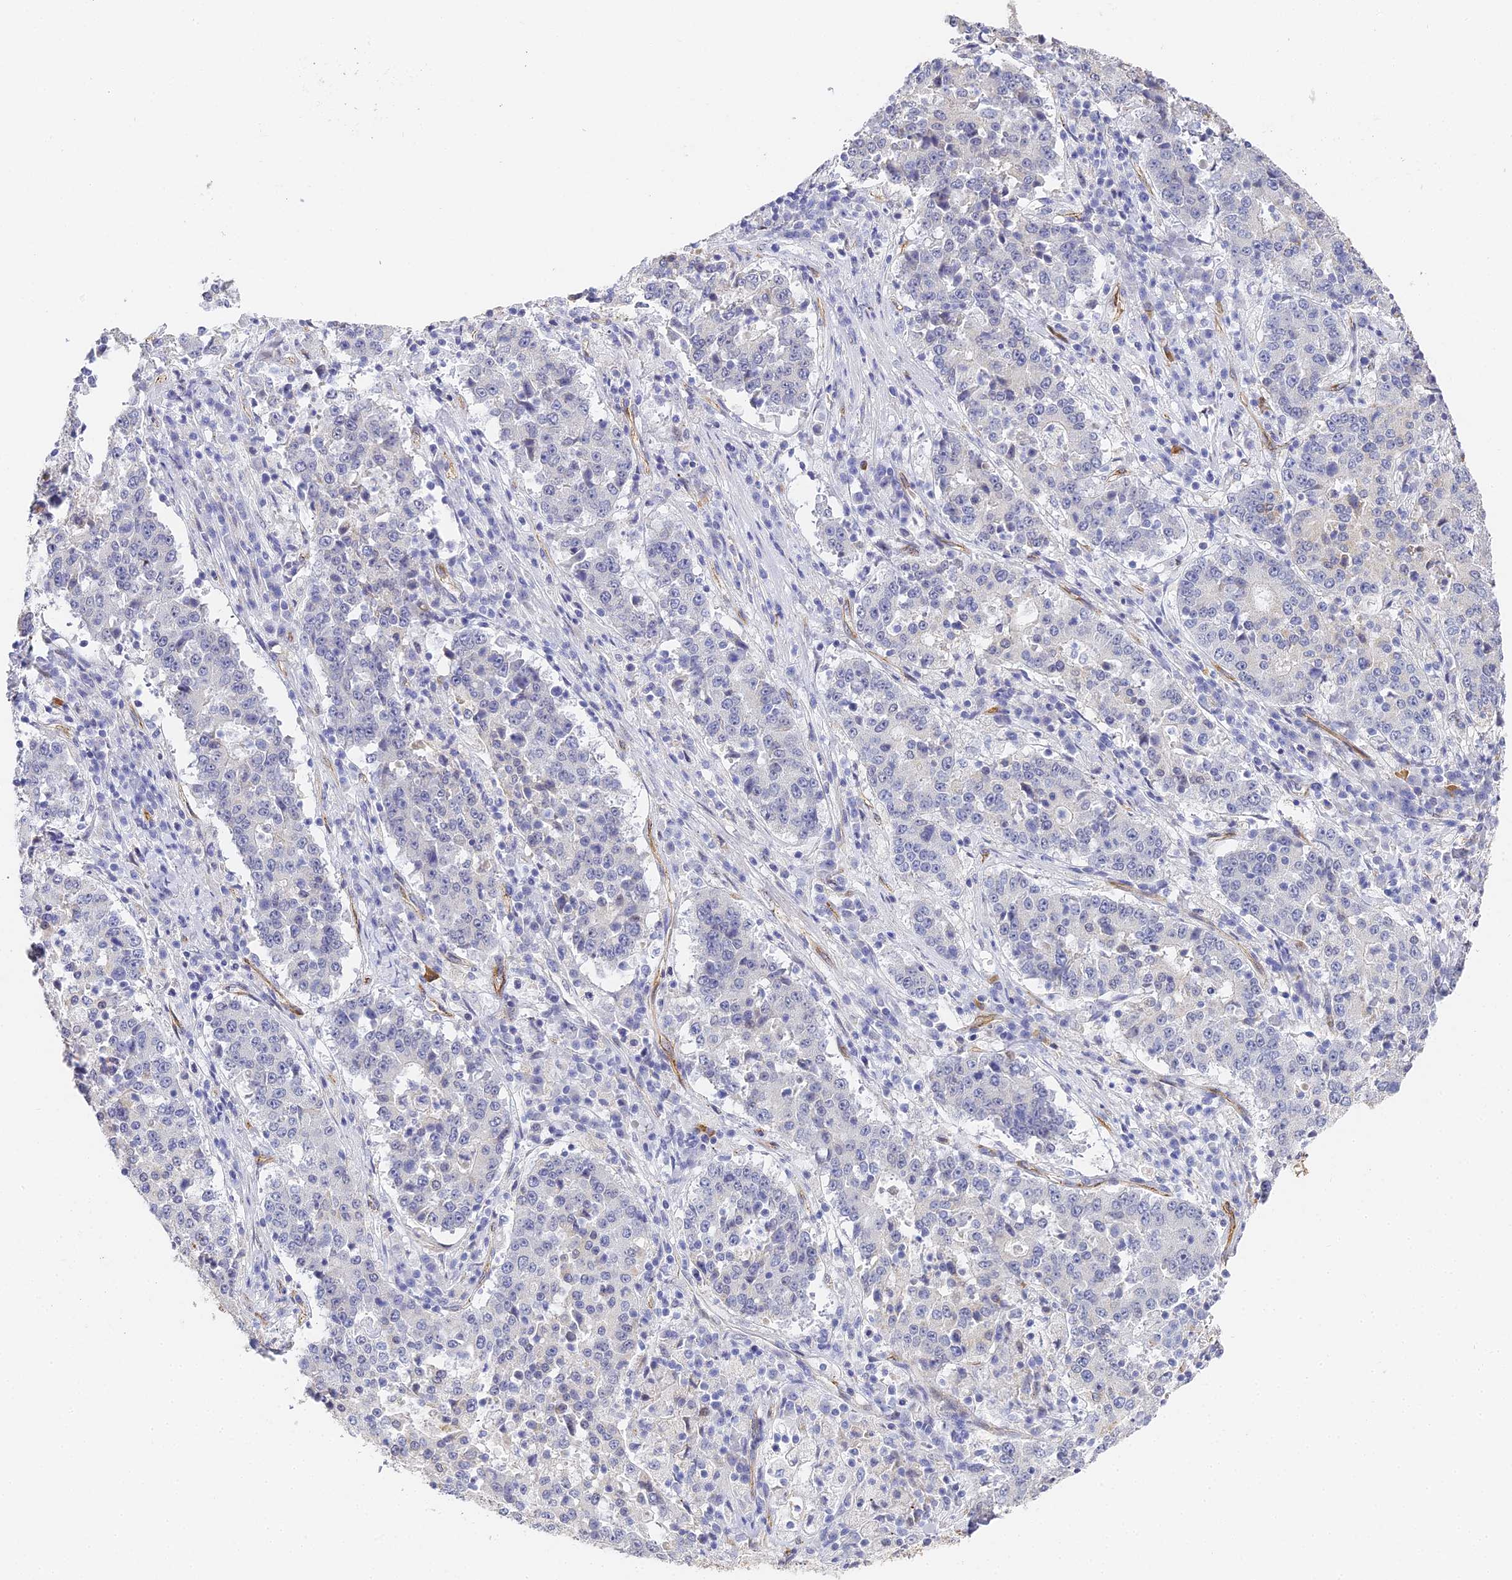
{"staining": {"intensity": "negative", "quantity": "none", "location": "none"}, "tissue": "stomach cancer", "cell_type": "Tumor cells", "image_type": "cancer", "snomed": [{"axis": "morphology", "description": "Adenocarcinoma, NOS"}, {"axis": "topography", "description": "Stomach"}], "caption": "Image shows no protein expression in tumor cells of stomach adenocarcinoma tissue.", "gene": "GJA1", "patient": {"sex": "male", "age": 59}}